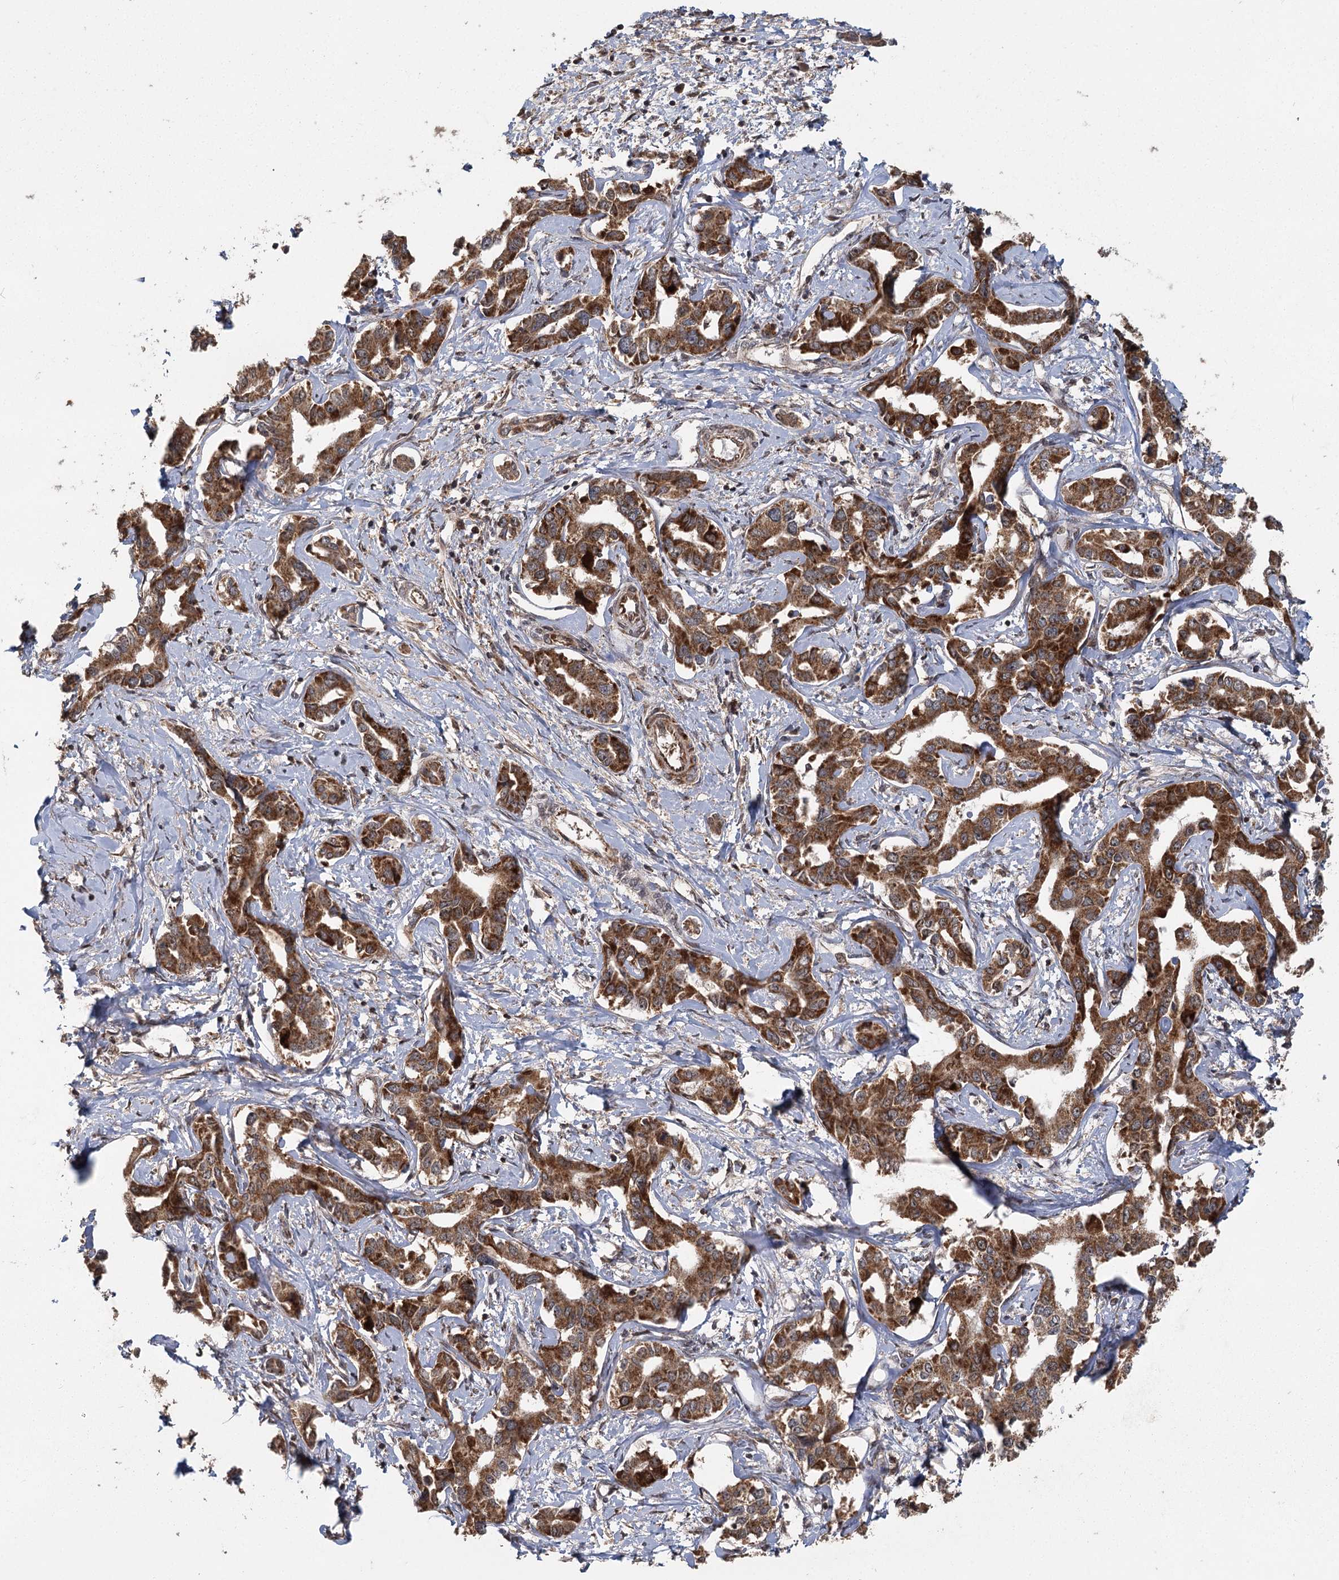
{"staining": {"intensity": "strong", "quantity": ">75%", "location": "cytoplasmic/membranous"}, "tissue": "liver cancer", "cell_type": "Tumor cells", "image_type": "cancer", "snomed": [{"axis": "morphology", "description": "Cholangiocarcinoma"}, {"axis": "topography", "description": "Liver"}], "caption": "Immunohistochemical staining of human liver cholangiocarcinoma shows high levels of strong cytoplasmic/membranous protein positivity in approximately >75% of tumor cells.", "gene": "MICU1", "patient": {"sex": "male", "age": 59}}